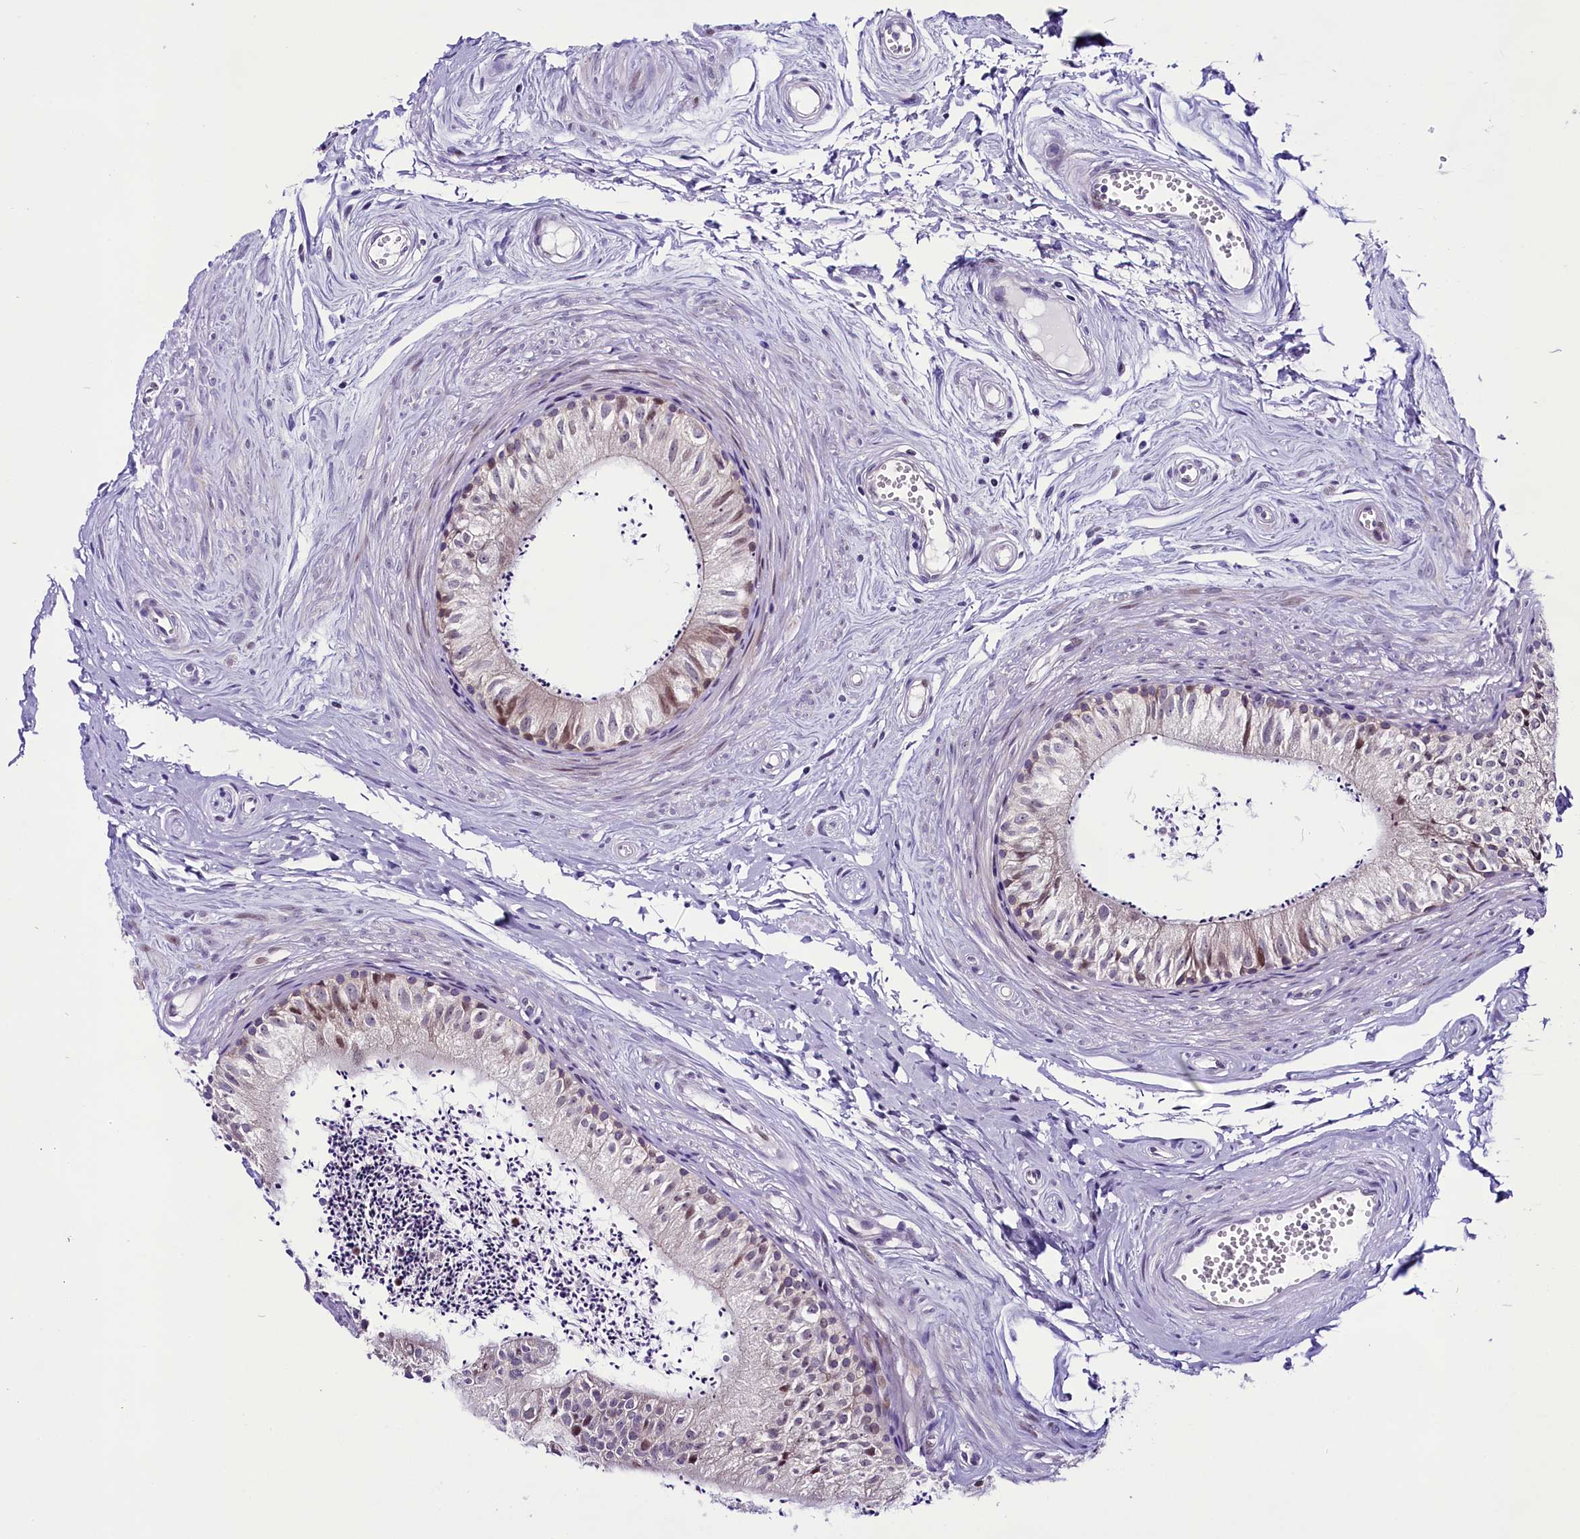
{"staining": {"intensity": "weak", "quantity": "<25%", "location": "nuclear"}, "tissue": "epididymis", "cell_type": "Glandular cells", "image_type": "normal", "snomed": [{"axis": "morphology", "description": "Normal tissue, NOS"}, {"axis": "topography", "description": "Epididymis"}], "caption": "This is a histopathology image of immunohistochemistry staining of unremarkable epididymis, which shows no positivity in glandular cells.", "gene": "CCDC106", "patient": {"sex": "male", "age": 56}}